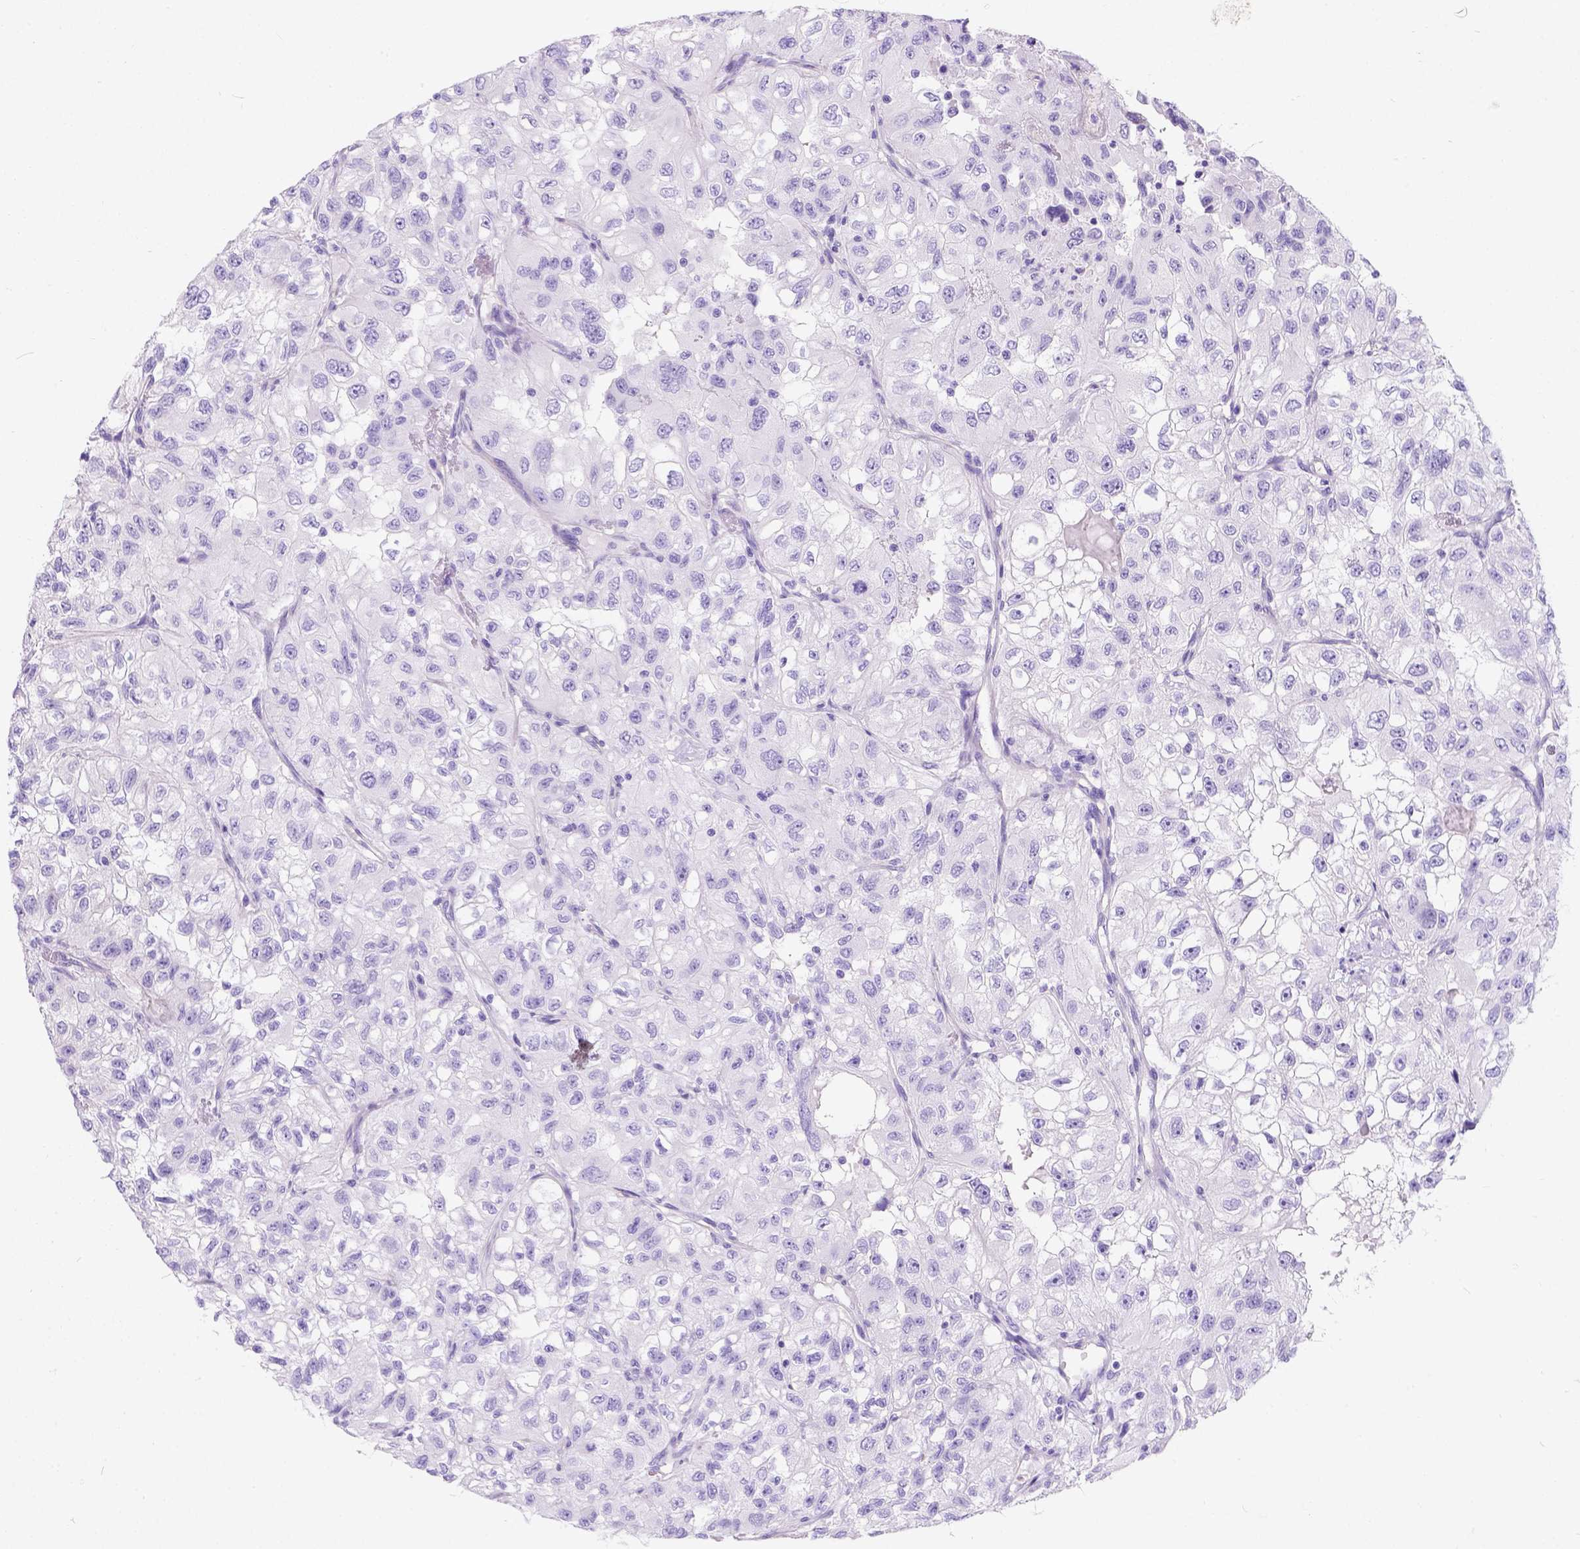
{"staining": {"intensity": "negative", "quantity": "none", "location": "none"}, "tissue": "renal cancer", "cell_type": "Tumor cells", "image_type": "cancer", "snomed": [{"axis": "morphology", "description": "Adenocarcinoma, NOS"}, {"axis": "topography", "description": "Kidney"}], "caption": "Histopathology image shows no protein positivity in tumor cells of renal cancer tissue. (Immunohistochemistry (ihc), brightfield microscopy, high magnification).", "gene": "PHF7", "patient": {"sex": "male", "age": 64}}